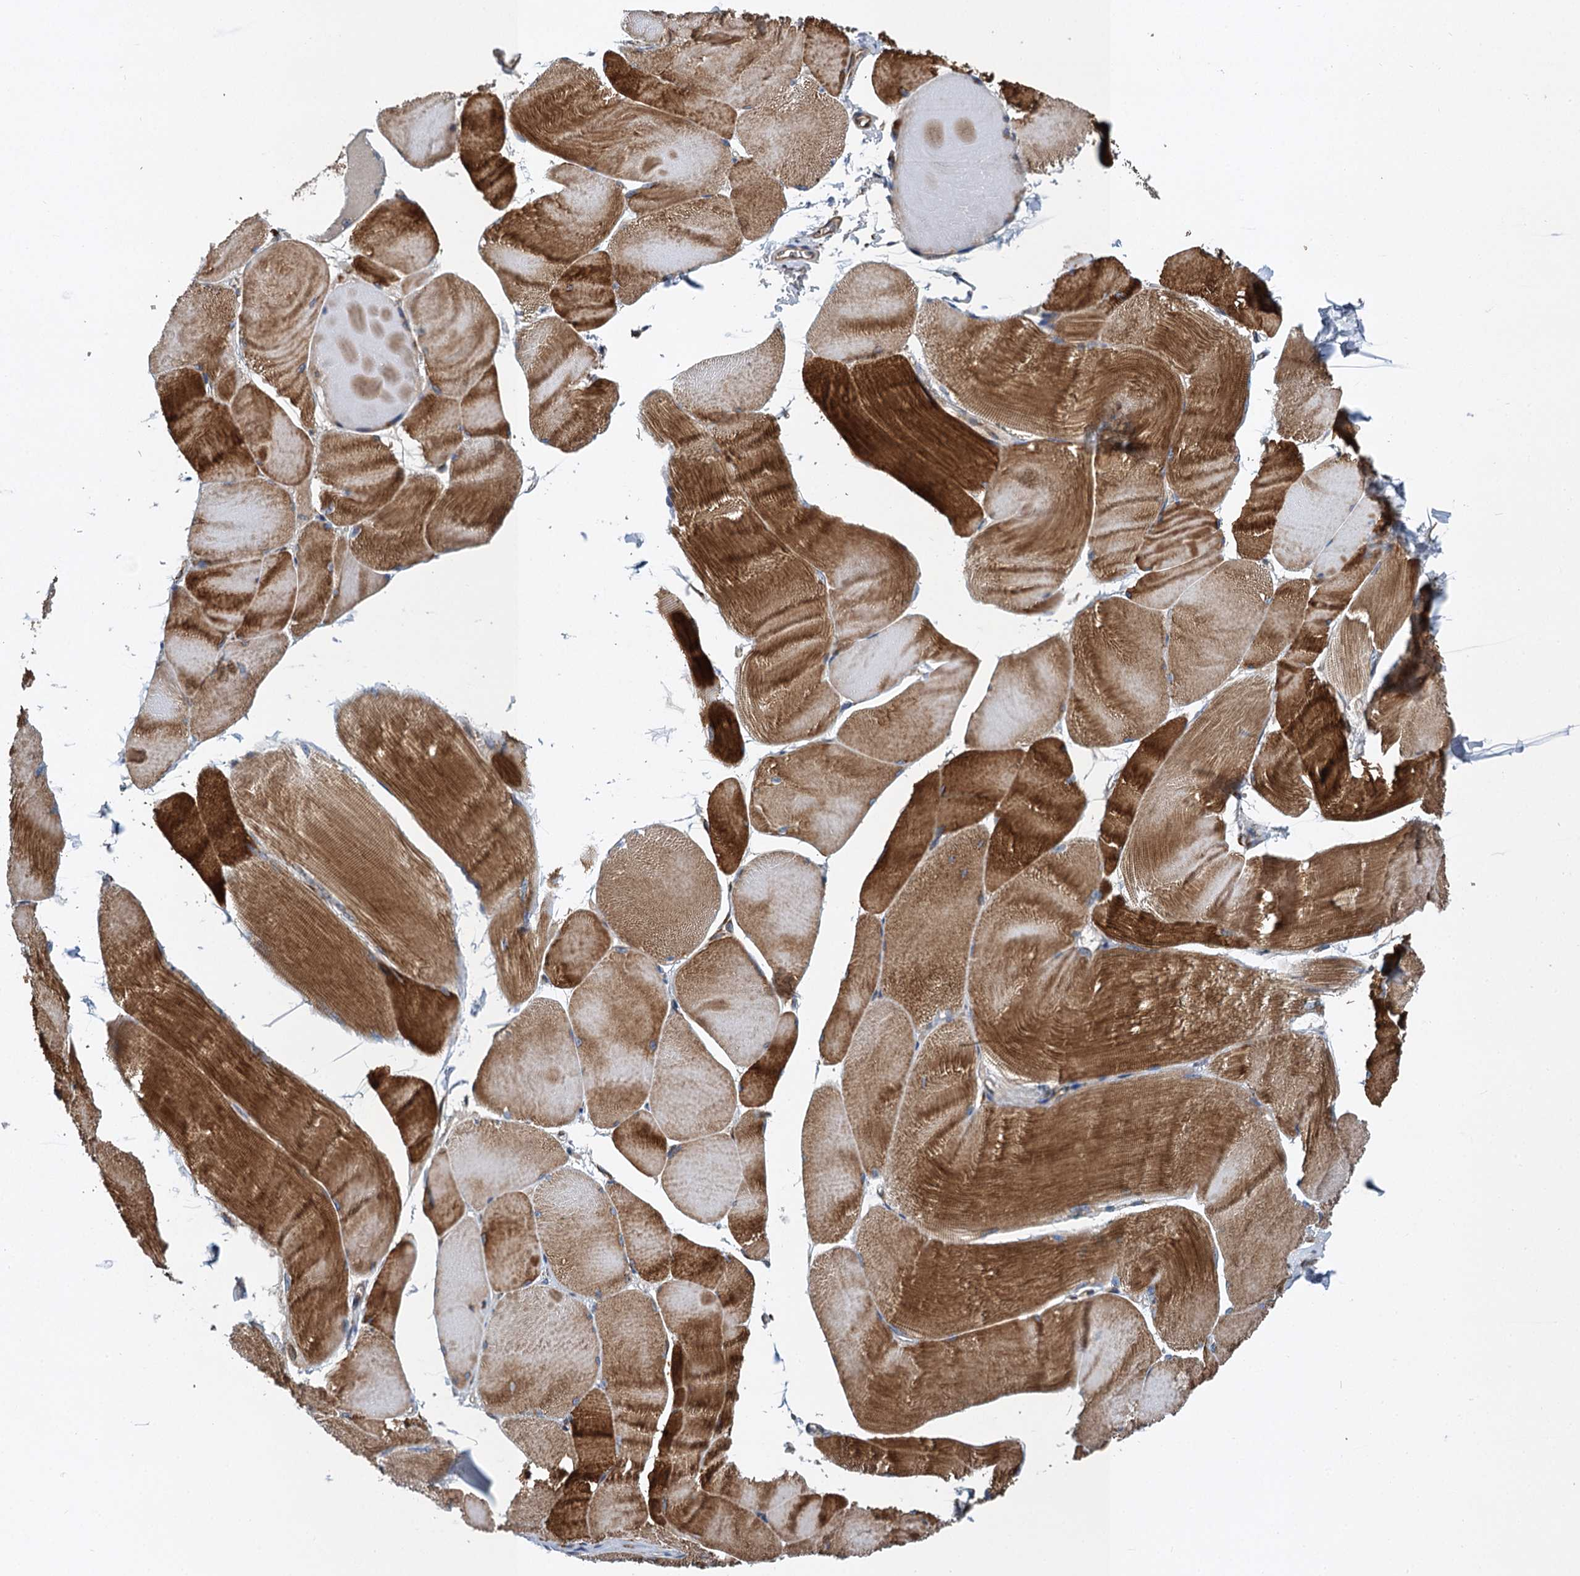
{"staining": {"intensity": "moderate", "quantity": ">75%", "location": "cytoplasmic/membranous"}, "tissue": "skeletal muscle", "cell_type": "Myocytes", "image_type": "normal", "snomed": [{"axis": "morphology", "description": "Normal tissue, NOS"}, {"axis": "morphology", "description": "Basal cell carcinoma"}, {"axis": "topography", "description": "Skeletal muscle"}], "caption": "Moderate cytoplasmic/membranous positivity for a protein is present in about >75% of myocytes of normal skeletal muscle using IHC.", "gene": "LINS1", "patient": {"sex": "female", "age": 64}}